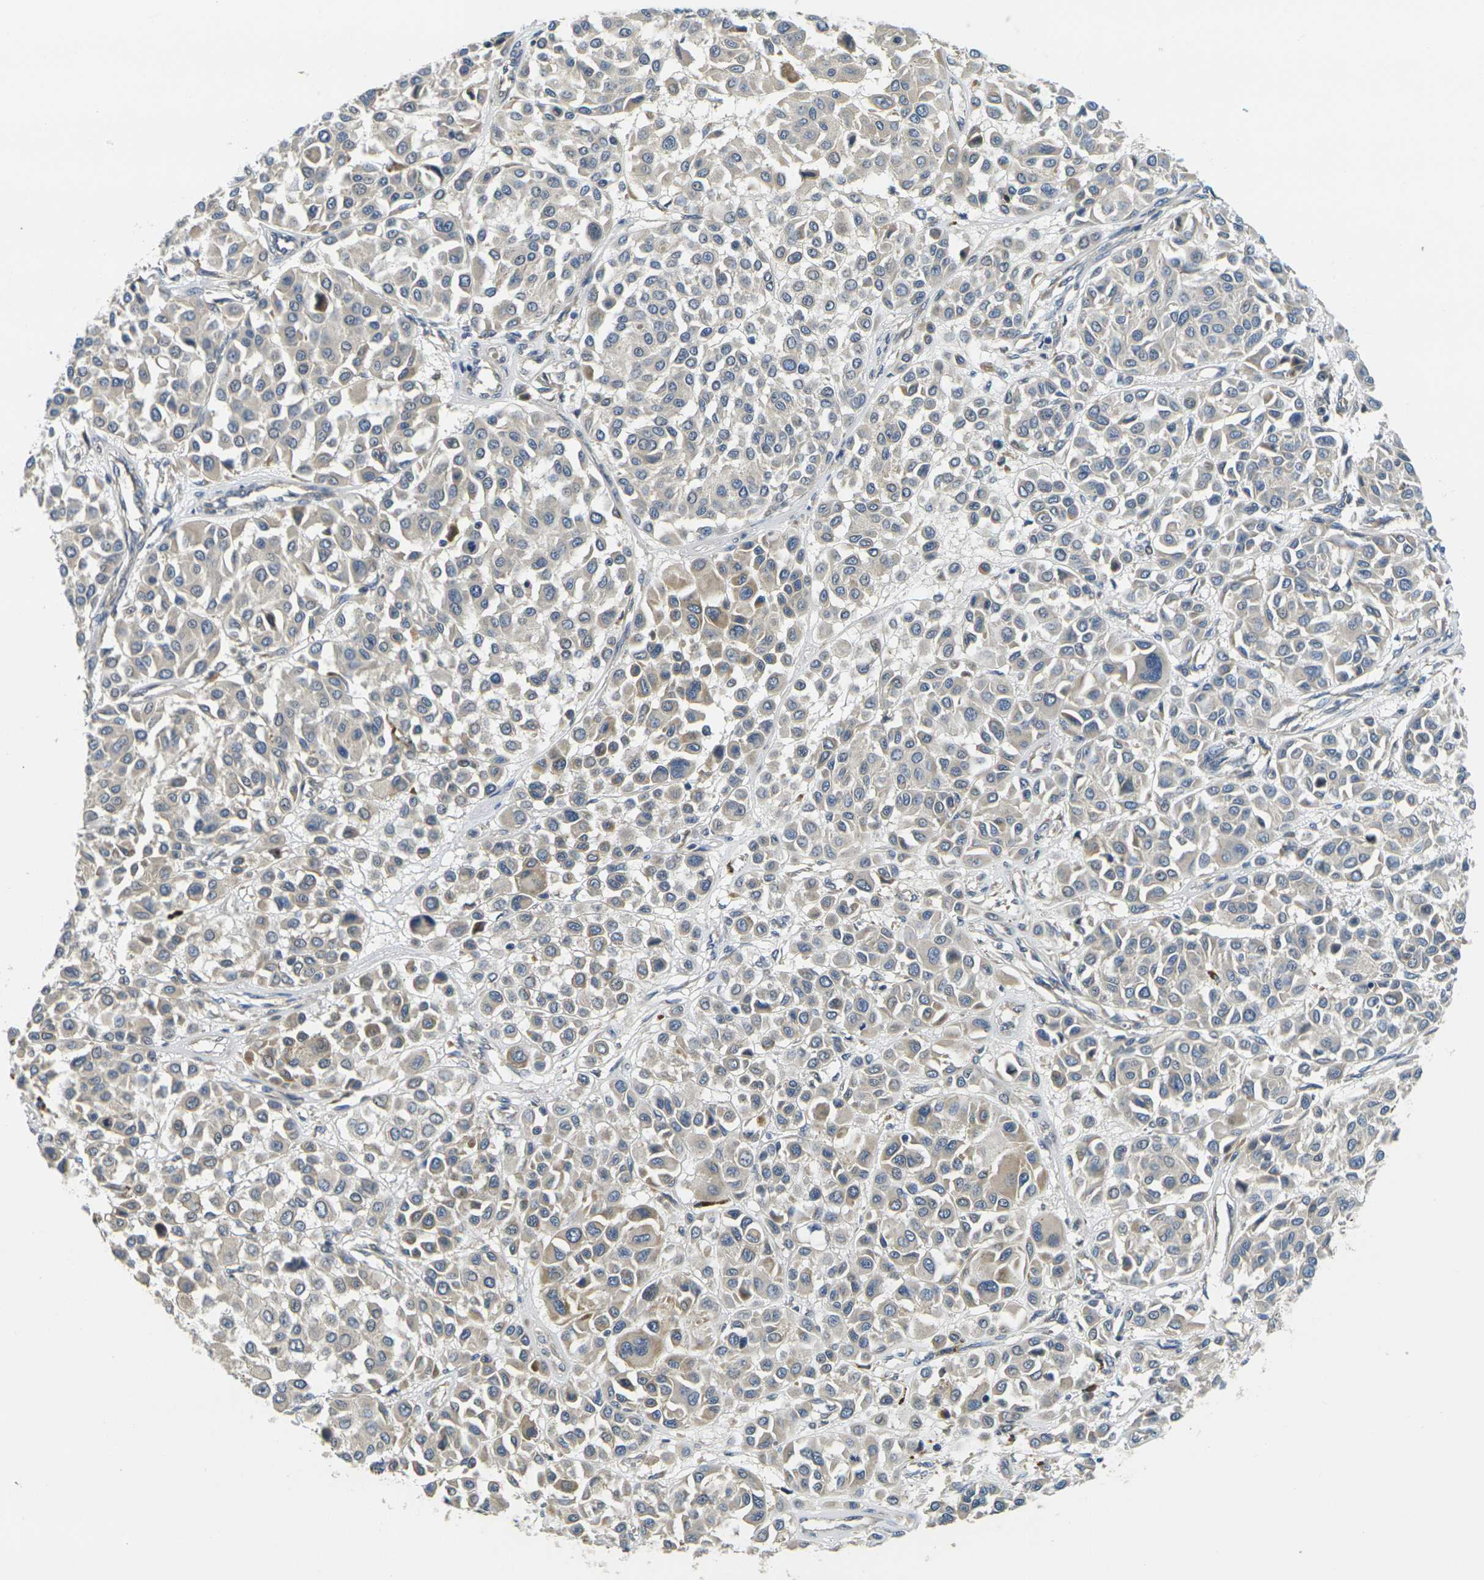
{"staining": {"intensity": "weak", "quantity": "25%-75%", "location": "cytoplasmic/membranous"}, "tissue": "melanoma", "cell_type": "Tumor cells", "image_type": "cancer", "snomed": [{"axis": "morphology", "description": "Malignant melanoma, Metastatic site"}, {"axis": "topography", "description": "Soft tissue"}], "caption": "Human malignant melanoma (metastatic site) stained for a protein (brown) demonstrates weak cytoplasmic/membranous positive expression in approximately 25%-75% of tumor cells.", "gene": "MINAR2", "patient": {"sex": "male", "age": 41}}